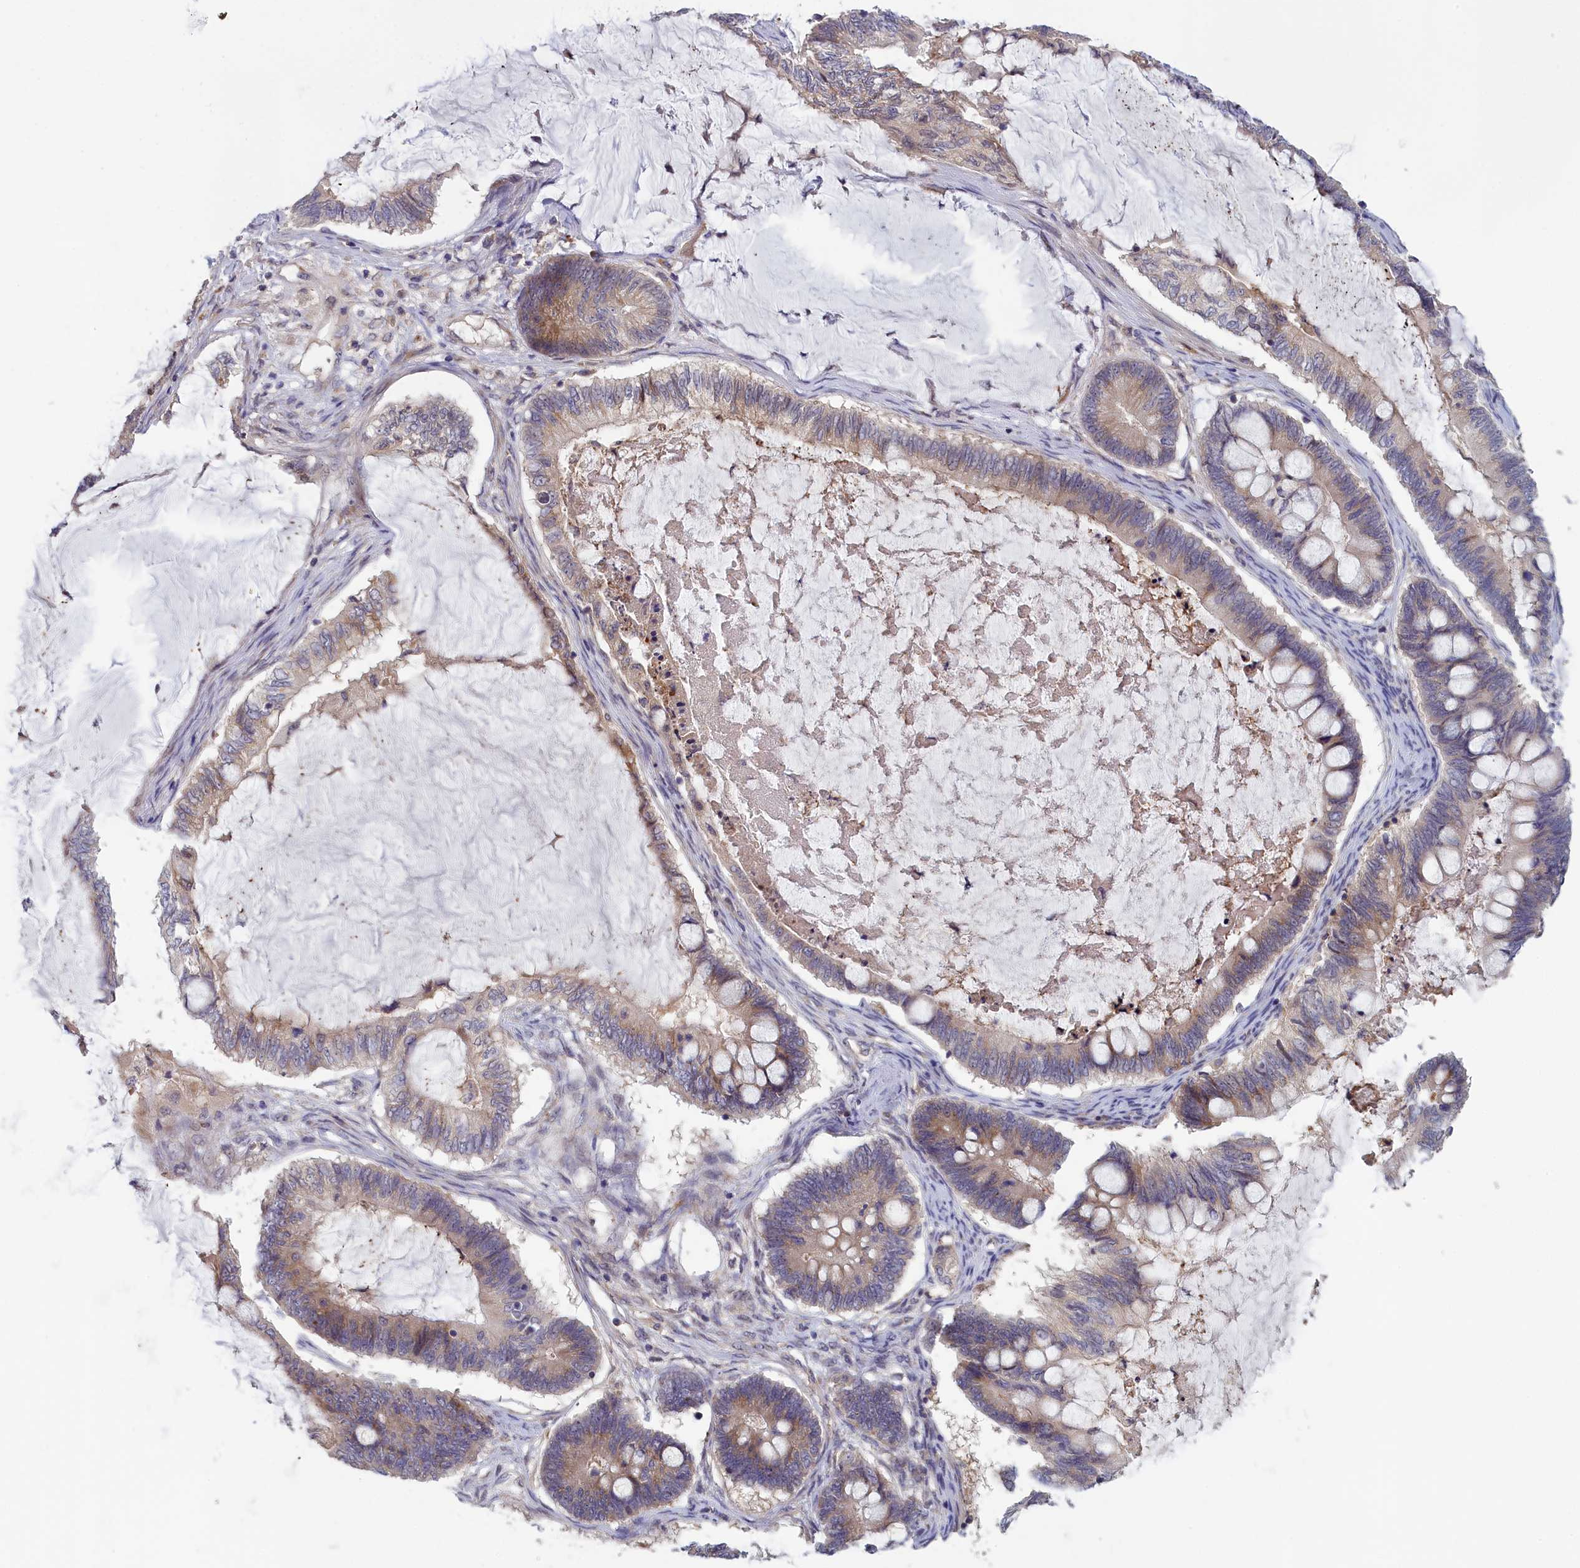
{"staining": {"intensity": "weak", "quantity": "25%-75%", "location": "cytoplasmic/membranous"}, "tissue": "ovarian cancer", "cell_type": "Tumor cells", "image_type": "cancer", "snomed": [{"axis": "morphology", "description": "Cystadenocarcinoma, mucinous, NOS"}, {"axis": "topography", "description": "Ovary"}], "caption": "Tumor cells demonstrate weak cytoplasmic/membranous positivity in approximately 25%-75% of cells in mucinous cystadenocarcinoma (ovarian).", "gene": "IGFALS", "patient": {"sex": "female", "age": 61}}